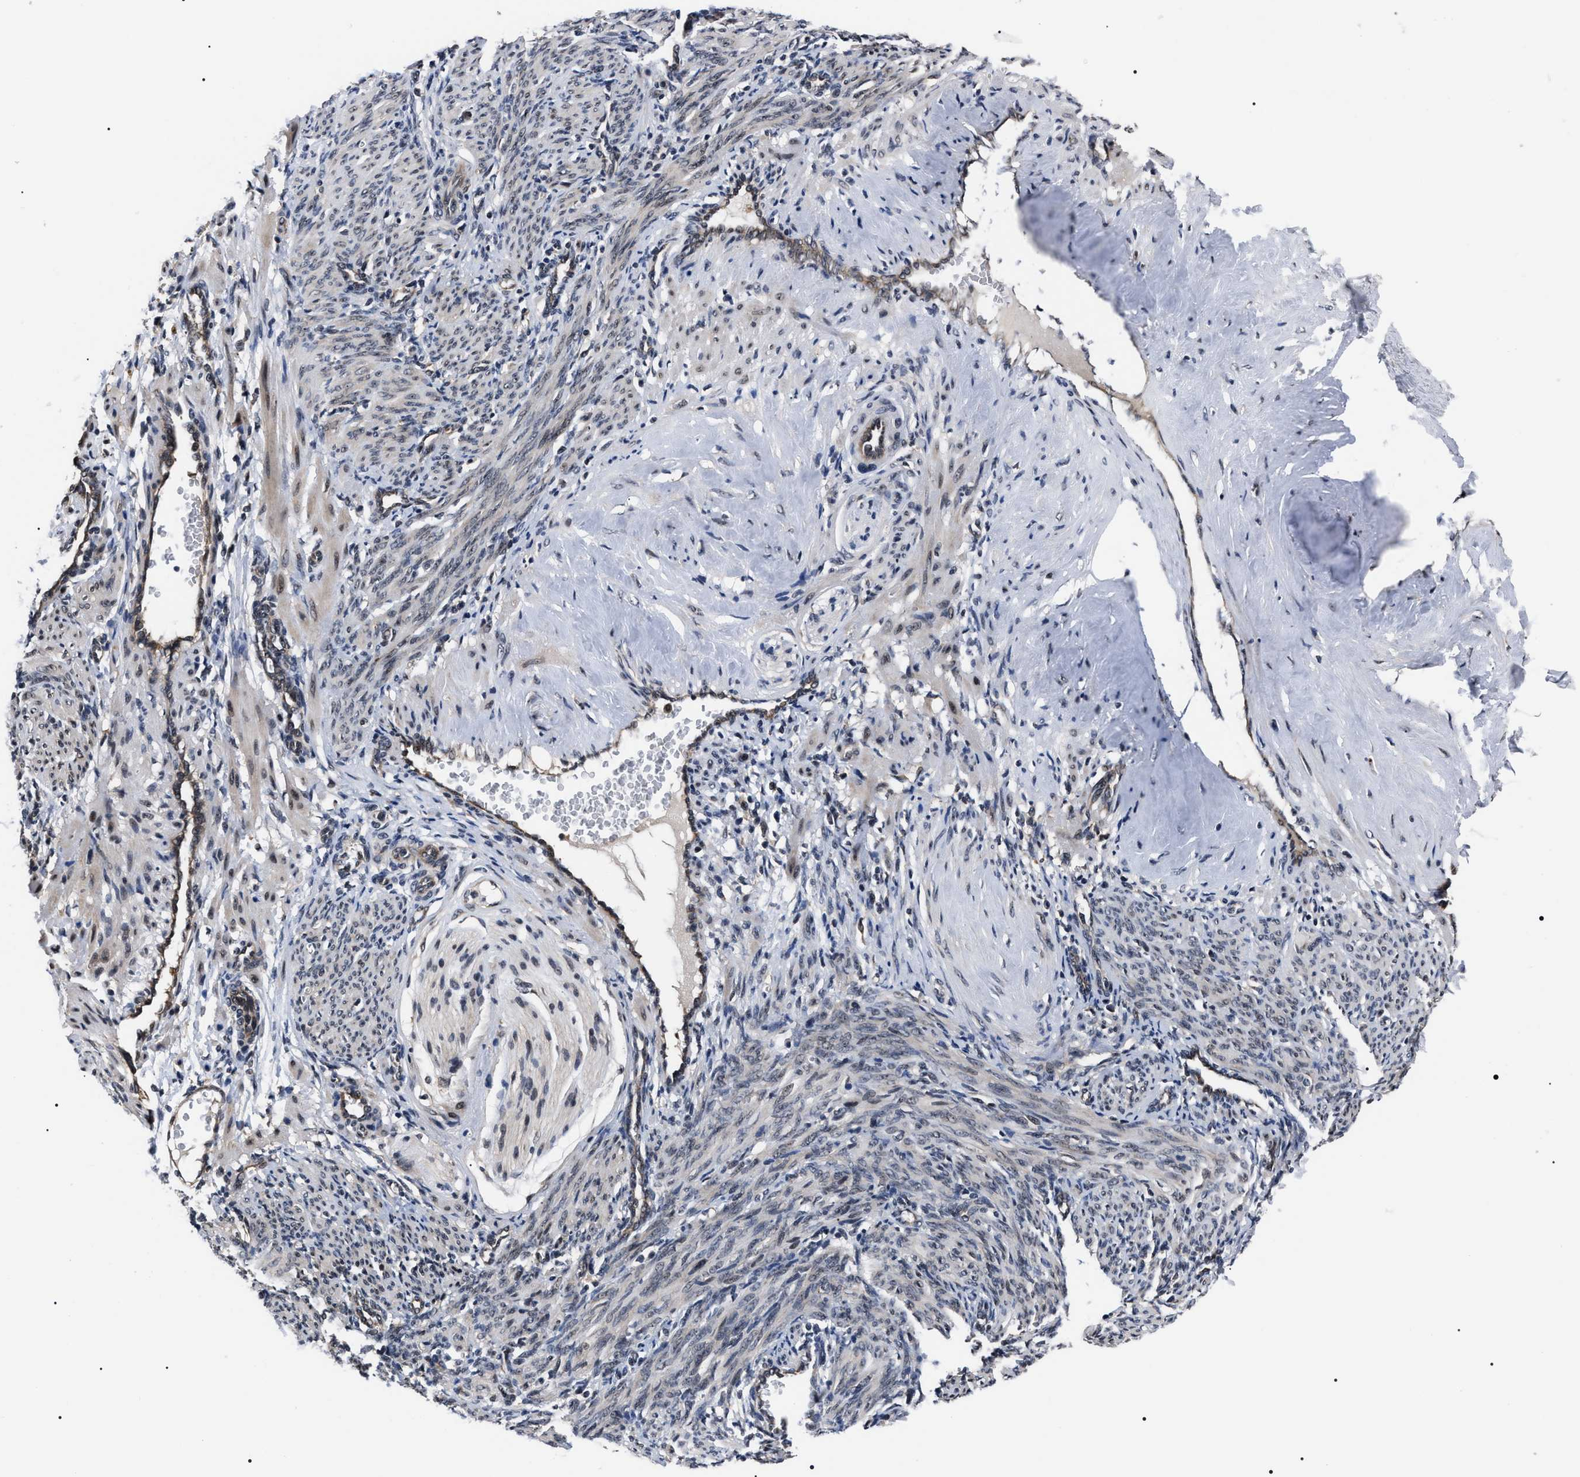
{"staining": {"intensity": "weak", "quantity": "<25%", "location": "nuclear"}, "tissue": "smooth muscle", "cell_type": "Smooth muscle cells", "image_type": "normal", "snomed": [{"axis": "morphology", "description": "Normal tissue, NOS"}, {"axis": "topography", "description": "Endometrium"}], "caption": "Human smooth muscle stained for a protein using immunohistochemistry reveals no staining in smooth muscle cells.", "gene": "CSNK2A1", "patient": {"sex": "female", "age": 33}}